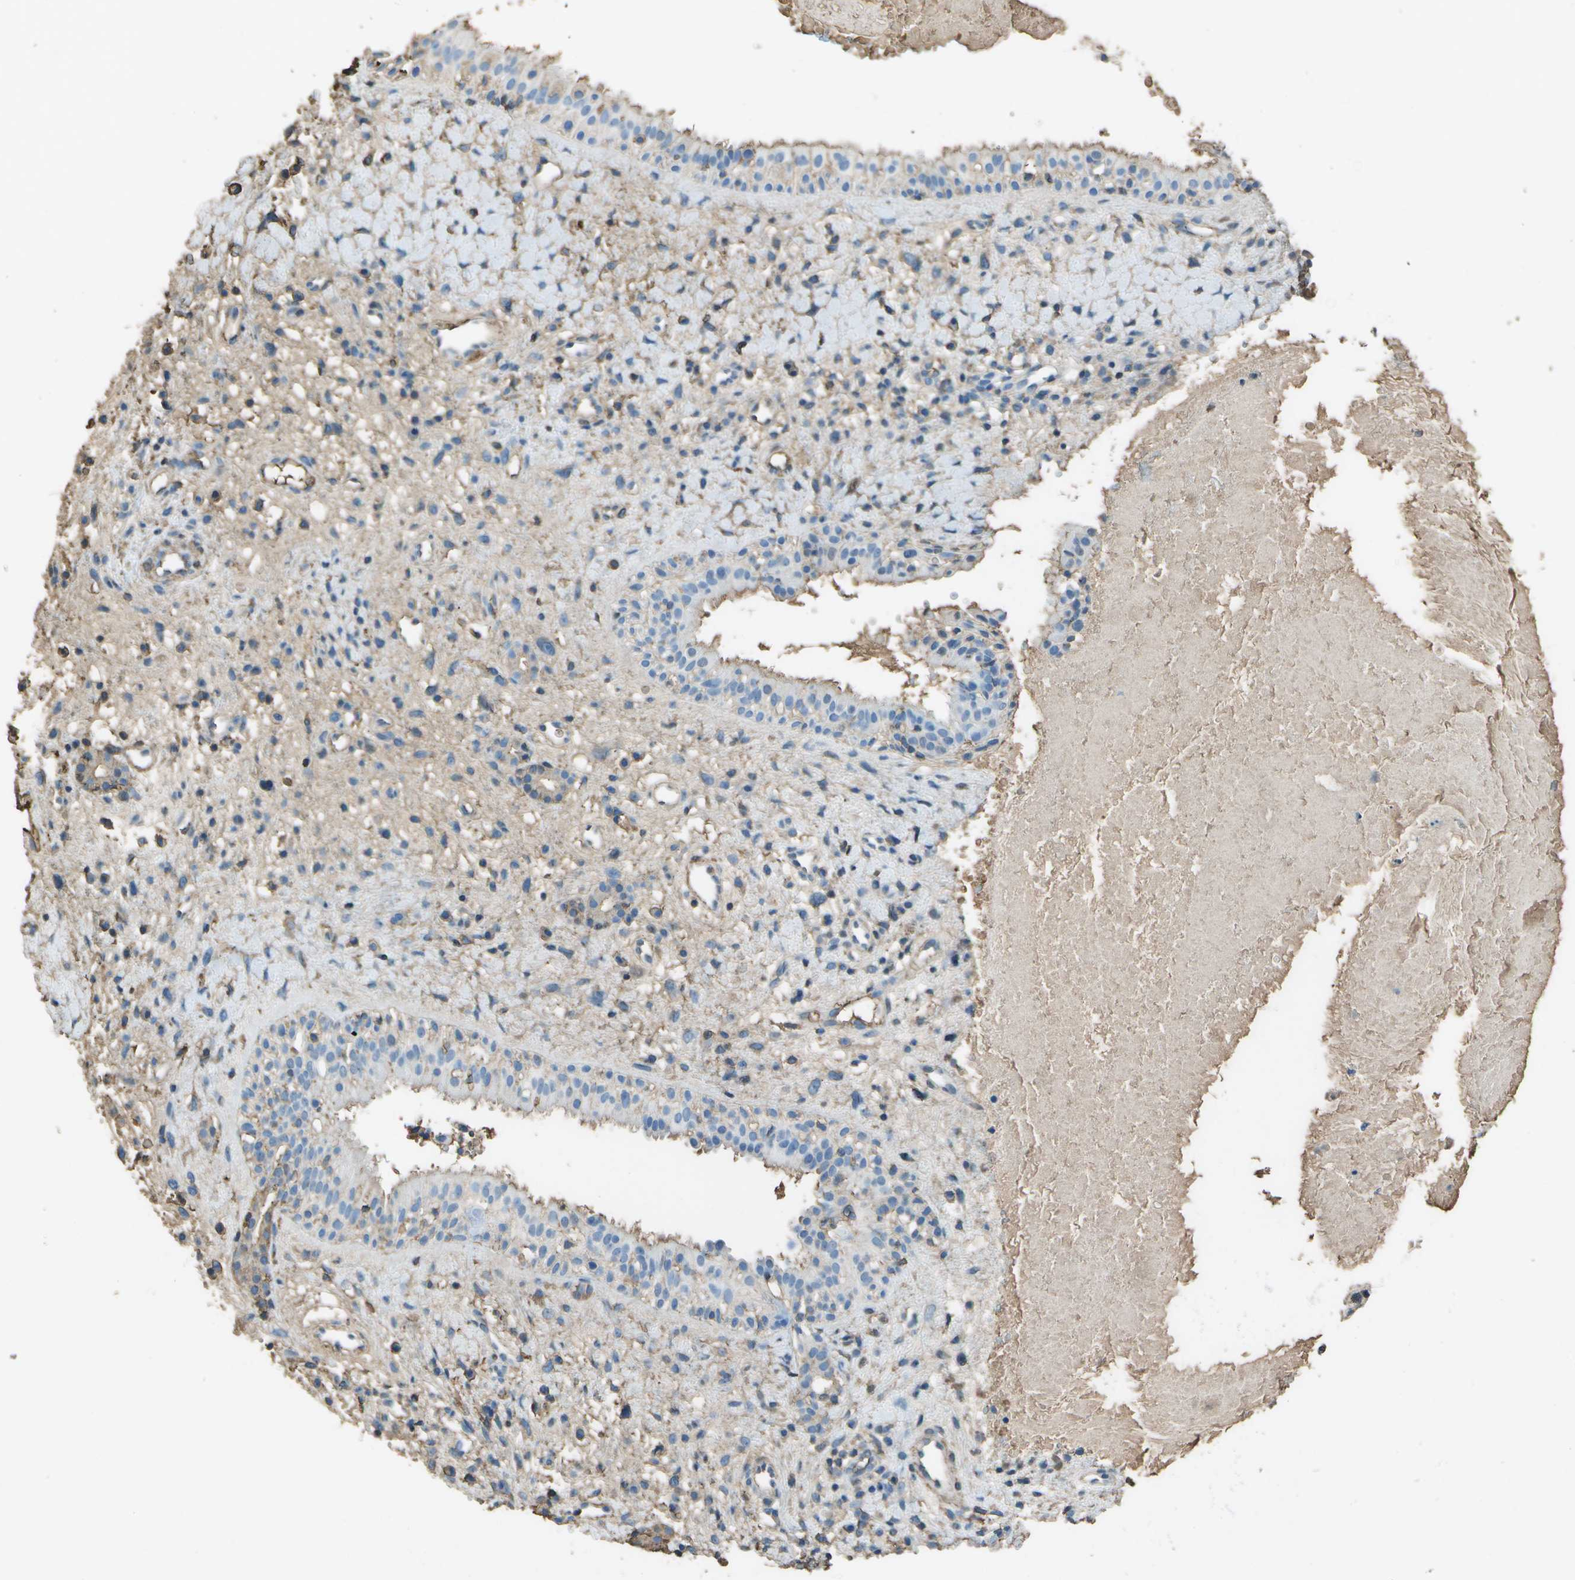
{"staining": {"intensity": "weak", "quantity": "25%-75%", "location": "cytoplasmic/membranous"}, "tissue": "nasopharynx", "cell_type": "Respiratory epithelial cells", "image_type": "normal", "snomed": [{"axis": "morphology", "description": "Normal tissue, NOS"}, {"axis": "topography", "description": "Nasopharynx"}], "caption": "DAB immunohistochemical staining of unremarkable nasopharynx displays weak cytoplasmic/membranous protein expression in about 25%-75% of respiratory epithelial cells.", "gene": "CYP4F11", "patient": {"sex": "male", "age": 22}}